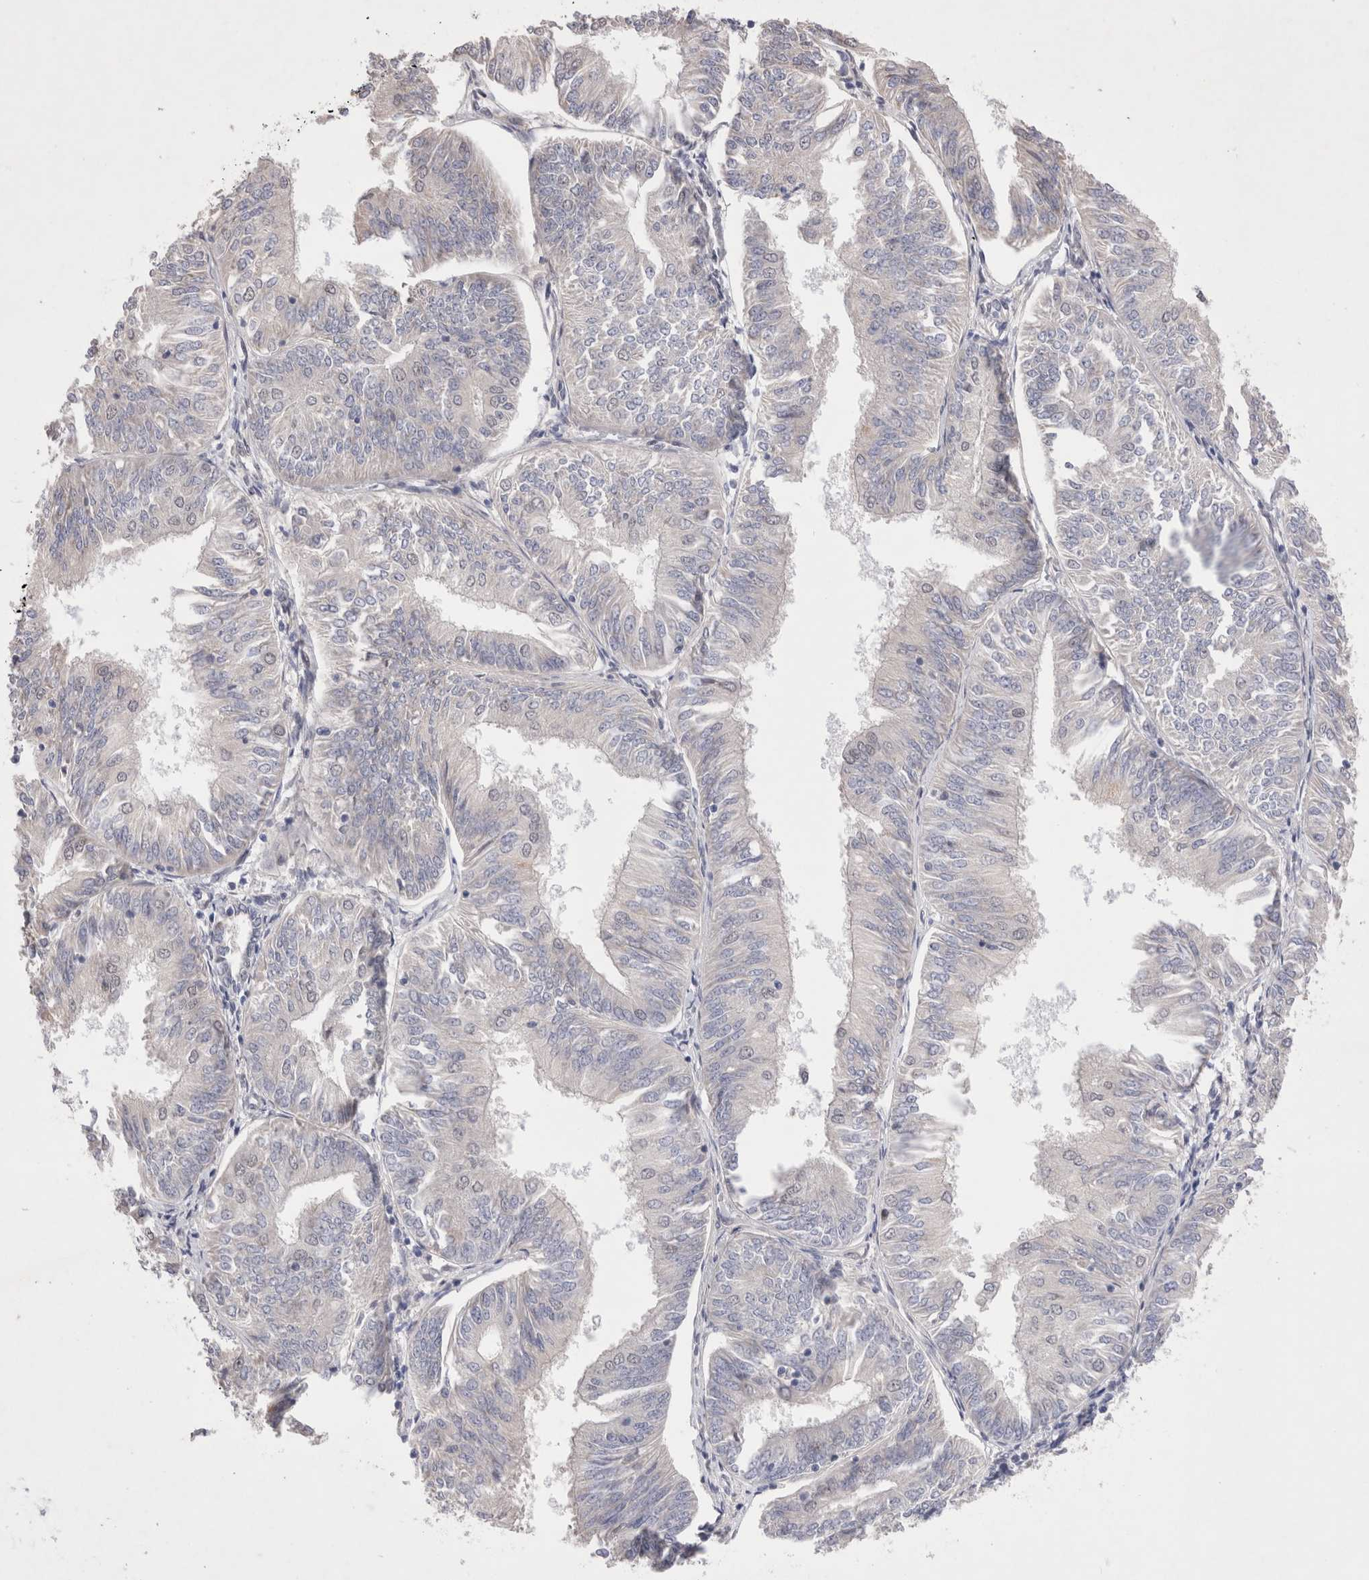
{"staining": {"intensity": "negative", "quantity": "none", "location": "none"}, "tissue": "endometrial cancer", "cell_type": "Tumor cells", "image_type": "cancer", "snomed": [{"axis": "morphology", "description": "Adenocarcinoma, NOS"}, {"axis": "topography", "description": "Endometrium"}], "caption": "Immunohistochemistry (IHC) micrograph of human adenocarcinoma (endometrial) stained for a protein (brown), which displays no expression in tumor cells. (Immunohistochemistry, brightfield microscopy, high magnification).", "gene": "GIMAP6", "patient": {"sex": "female", "age": 58}}